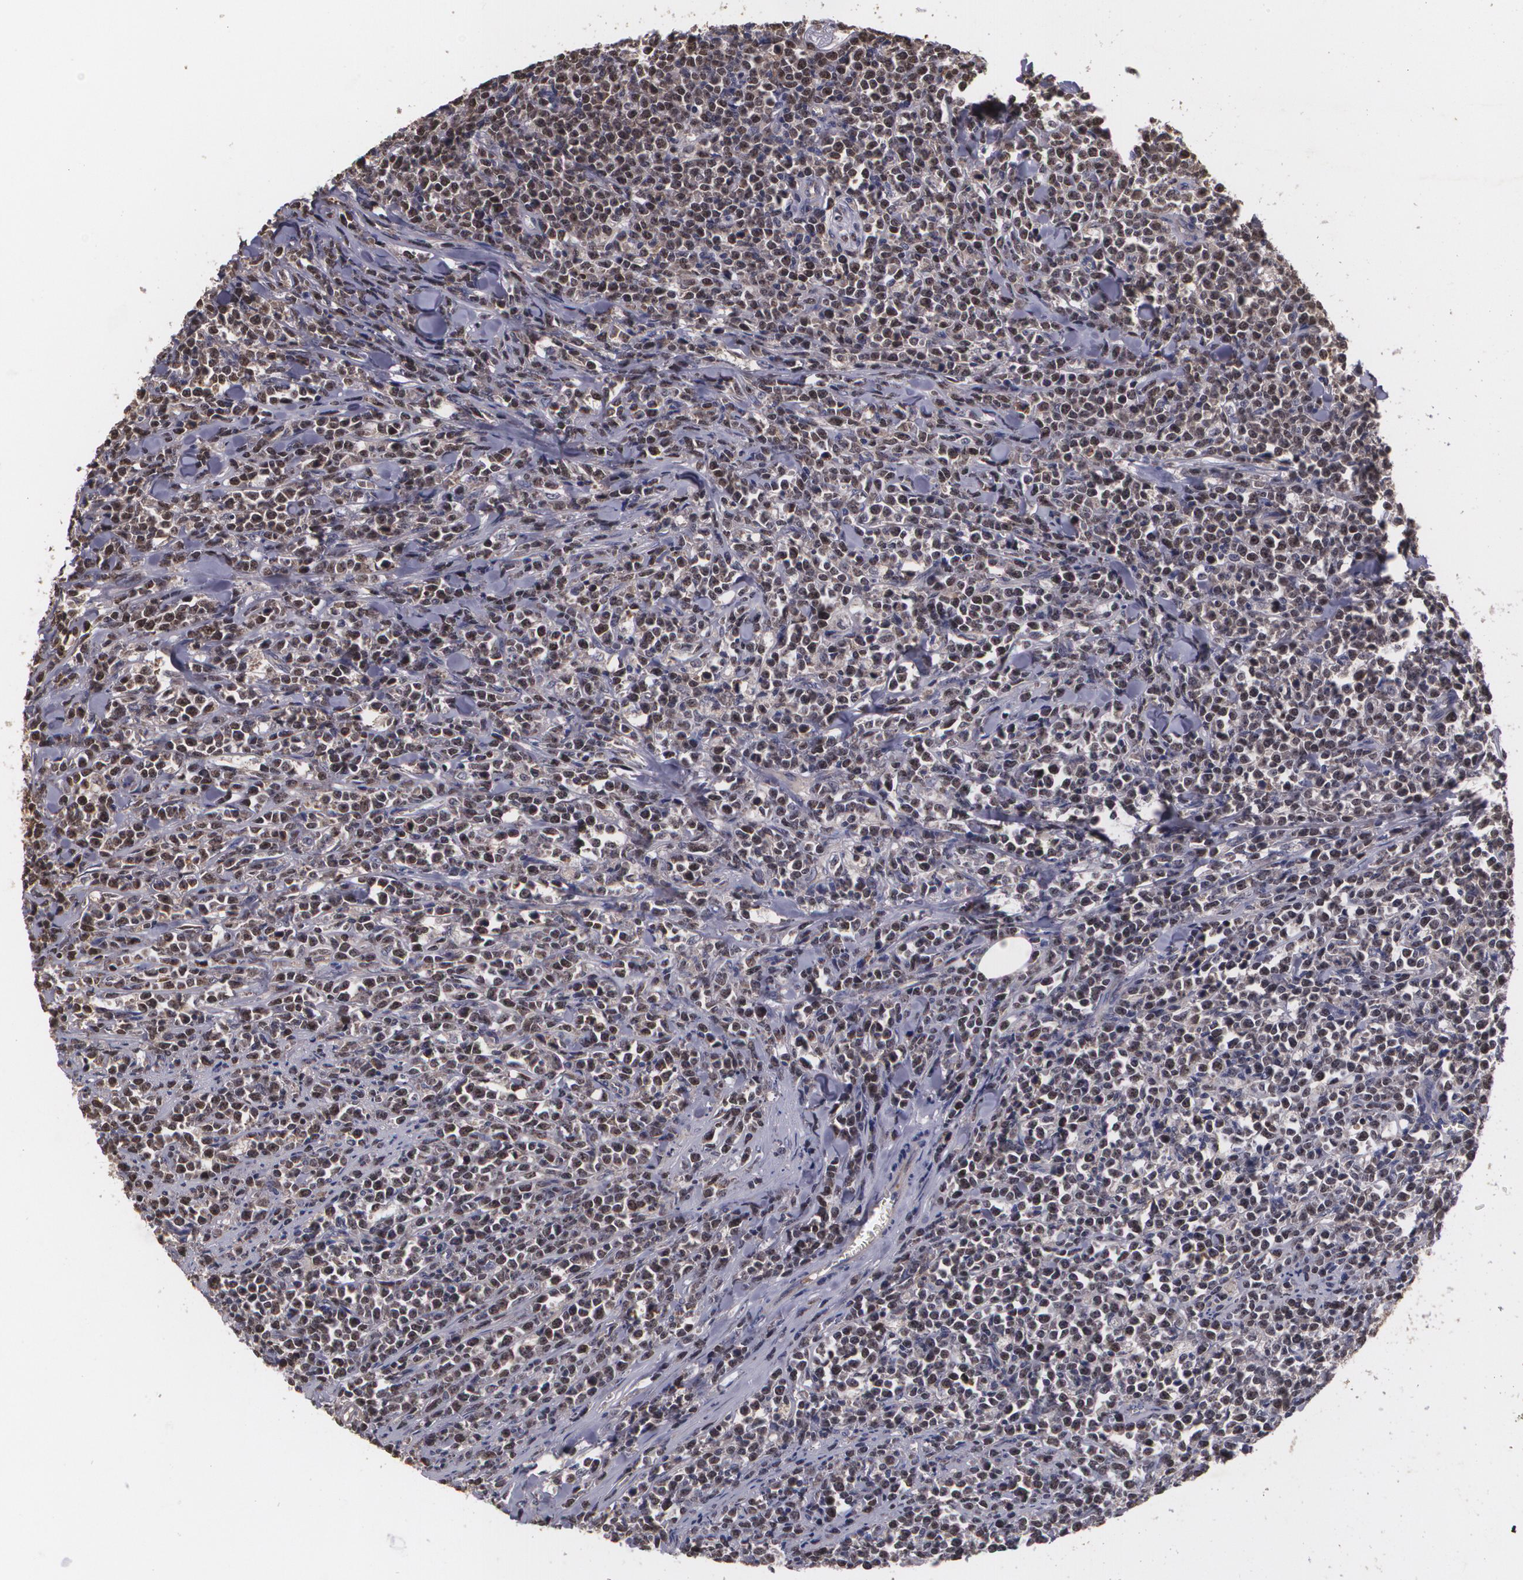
{"staining": {"intensity": "moderate", "quantity": ">75%", "location": "nuclear"}, "tissue": "lymphoma", "cell_type": "Tumor cells", "image_type": "cancer", "snomed": [{"axis": "morphology", "description": "Malignant lymphoma, non-Hodgkin's type, High grade"}, {"axis": "topography", "description": "Small intestine"}, {"axis": "topography", "description": "Colon"}], "caption": "High-power microscopy captured an immunohistochemistry photomicrograph of lymphoma, revealing moderate nuclear expression in about >75% of tumor cells. (DAB (3,3'-diaminobenzidine) IHC, brown staining for protein, blue staining for nuclei).", "gene": "BRCA1", "patient": {"sex": "male", "age": 8}}